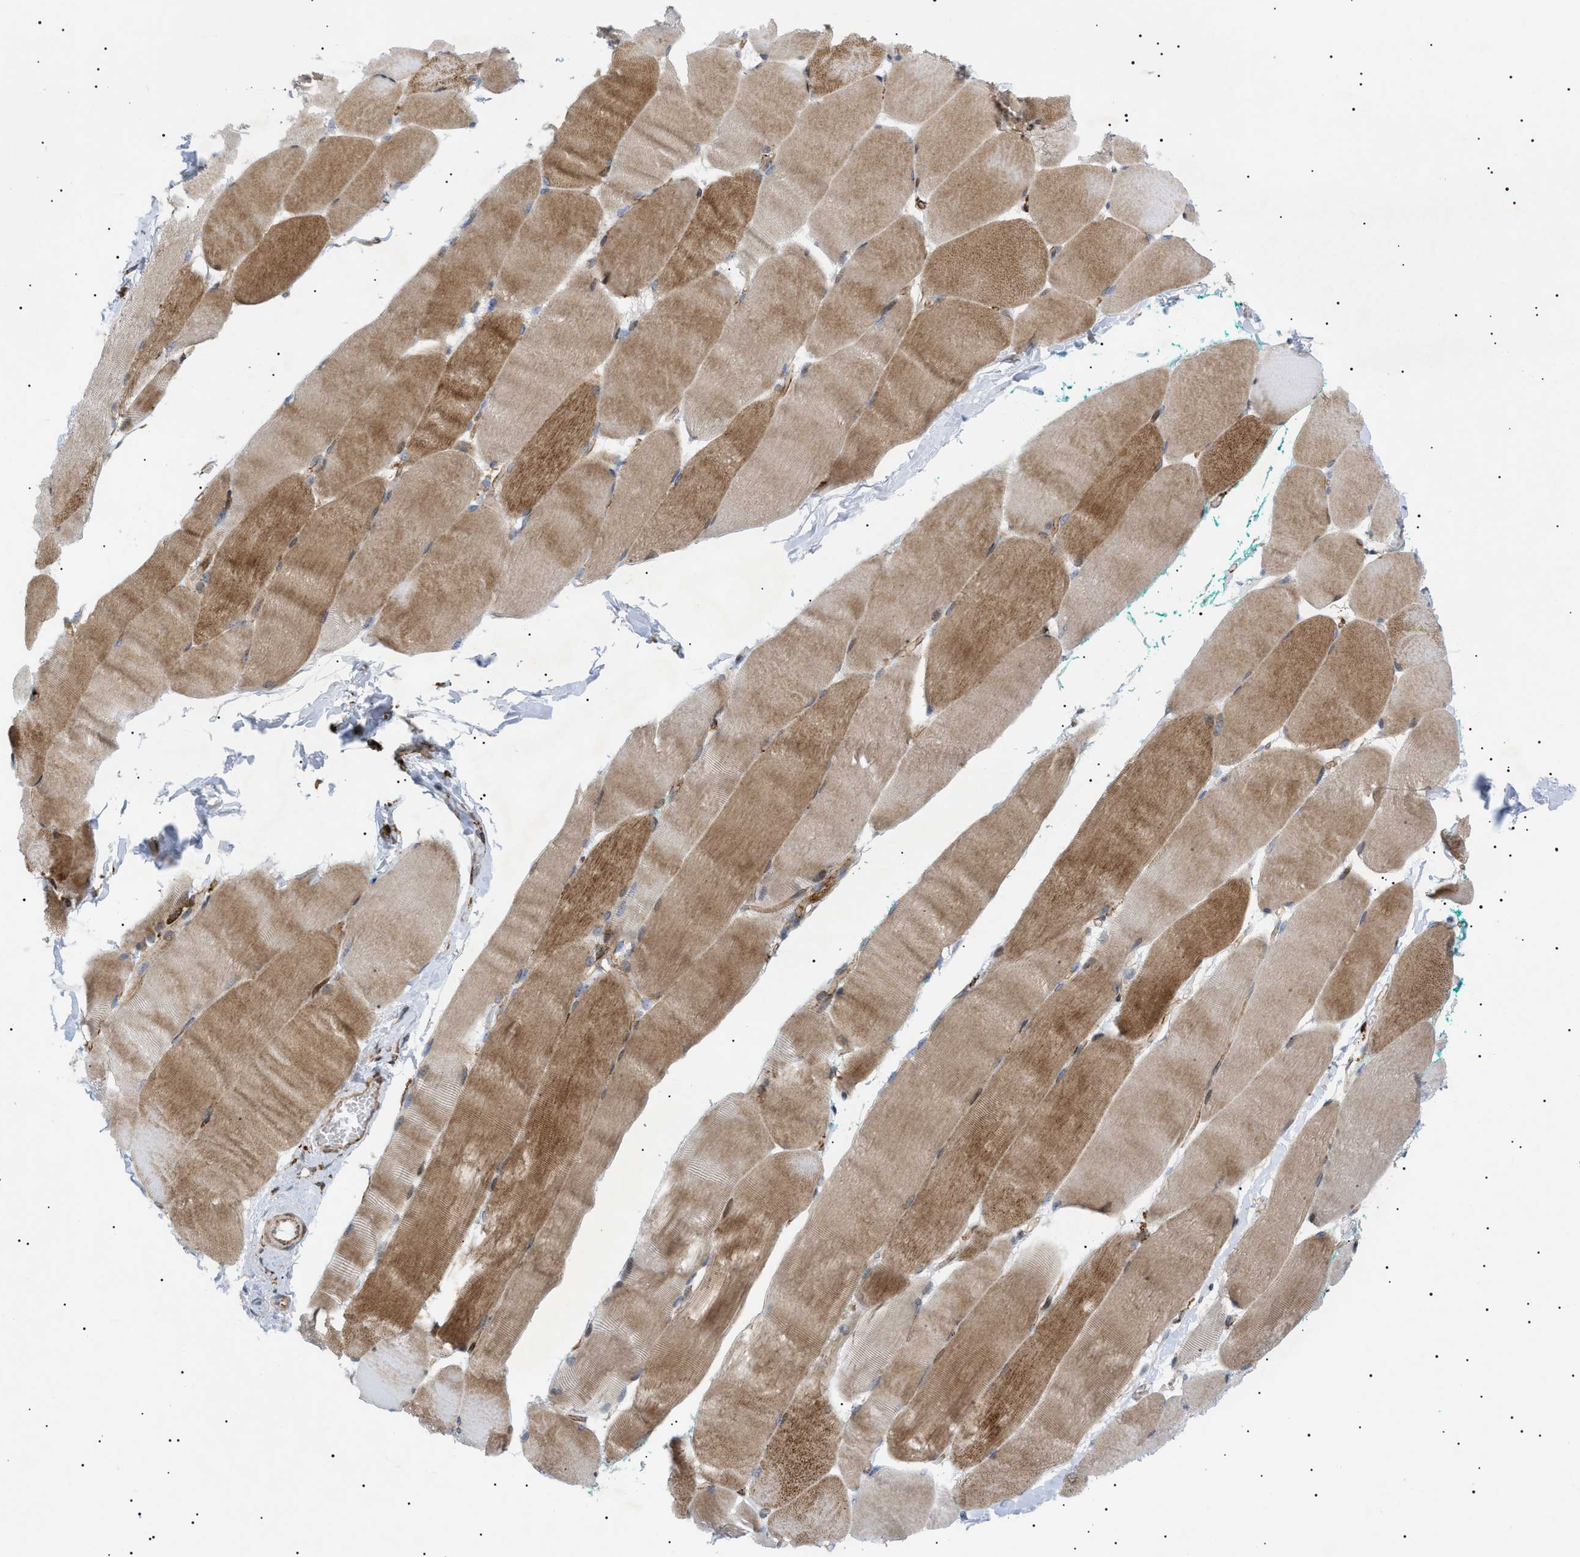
{"staining": {"intensity": "moderate", "quantity": ">75%", "location": "cytoplasmic/membranous"}, "tissue": "skeletal muscle", "cell_type": "Myocytes", "image_type": "normal", "snomed": [{"axis": "morphology", "description": "Normal tissue, NOS"}, {"axis": "morphology", "description": "Squamous cell carcinoma, NOS"}, {"axis": "topography", "description": "Skeletal muscle"}], "caption": "Benign skeletal muscle demonstrates moderate cytoplasmic/membranous positivity in about >75% of myocytes, visualized by immunohistochemistry.", "gene": "SFXN5", "patient": {"sex": "male", "age": 51}}